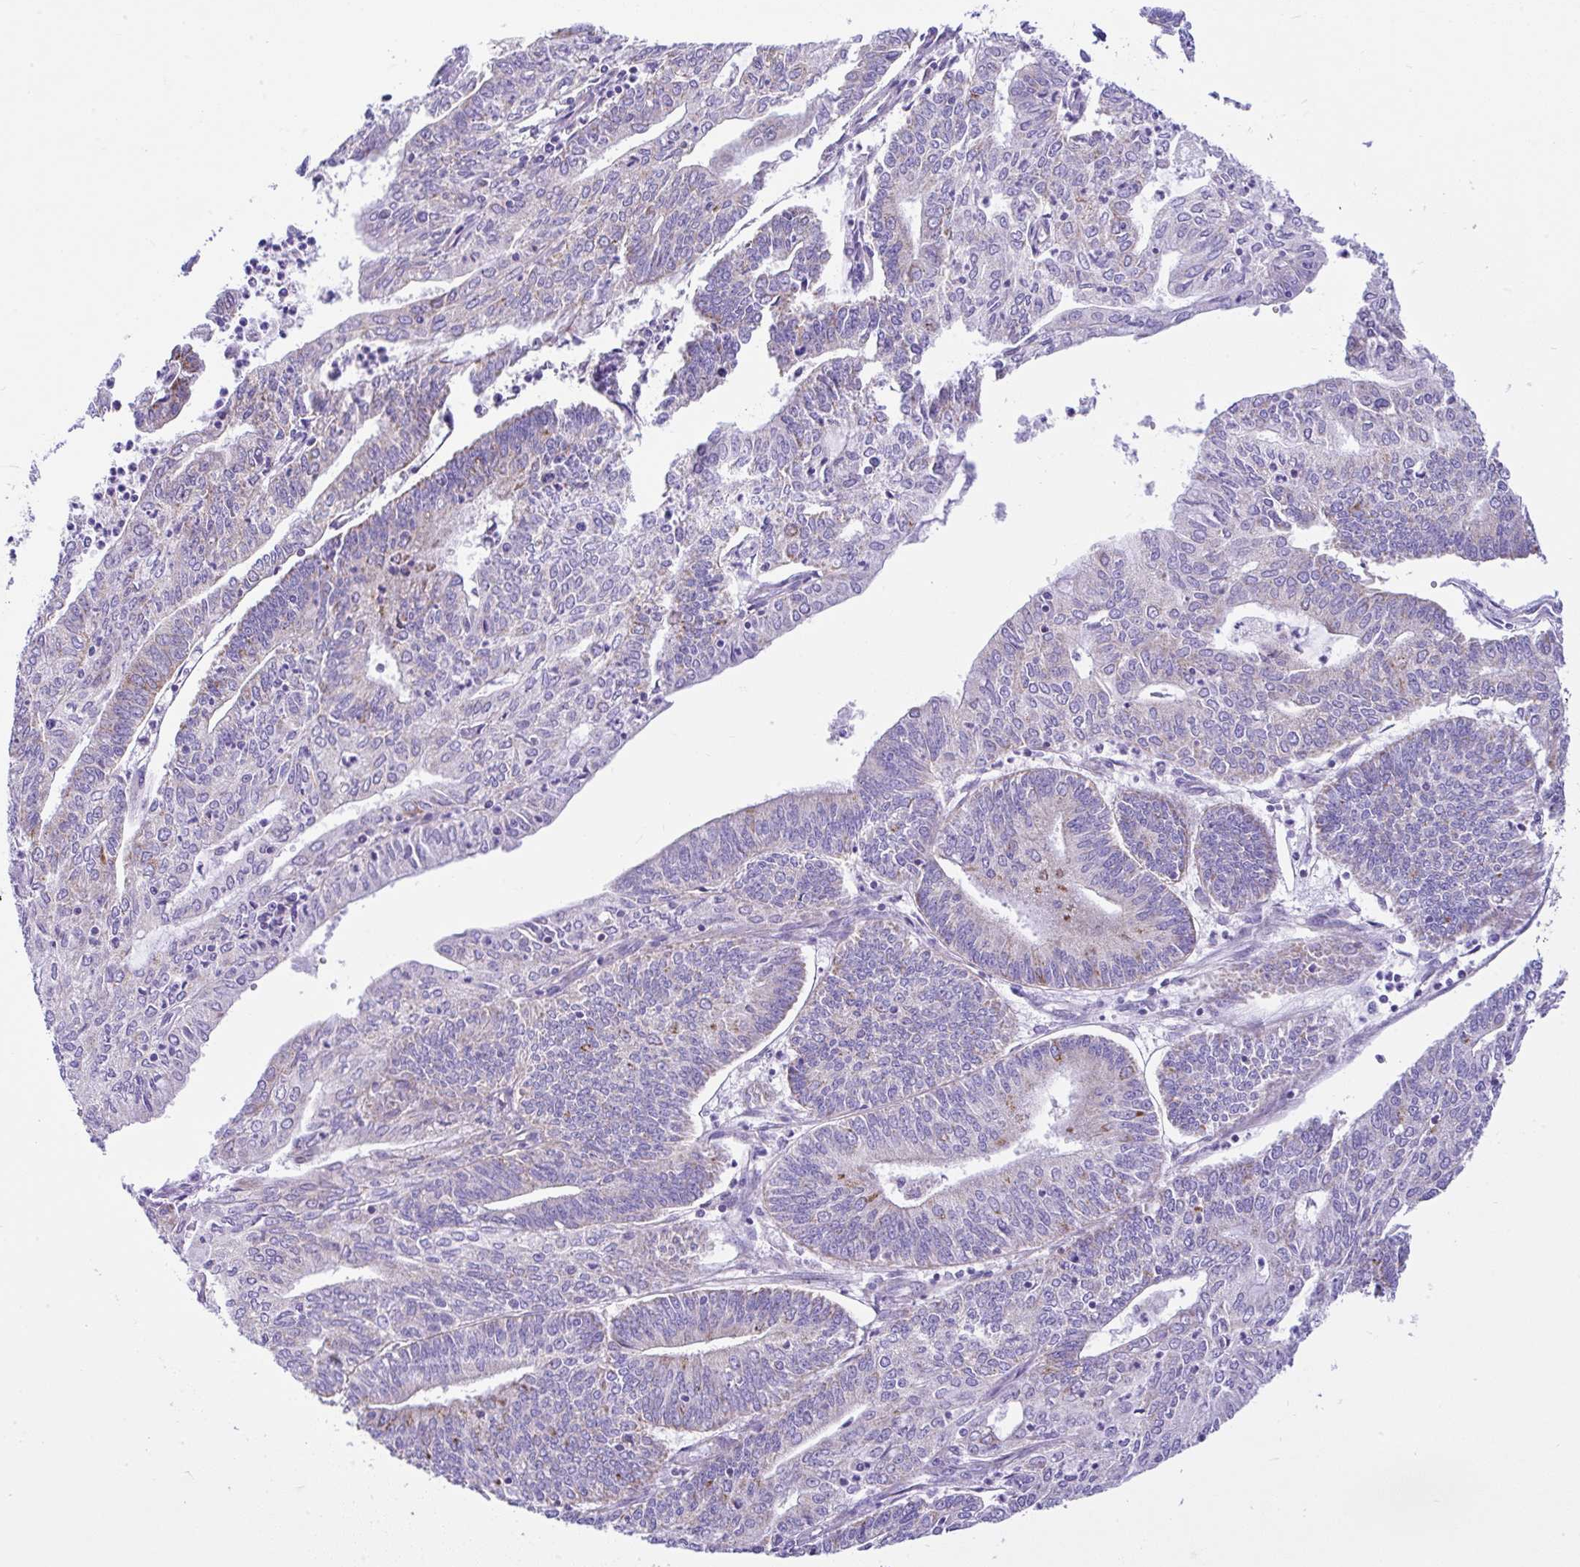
{"staining": {"intensity": "moderate", "quantity": "<25%", "location": "cytoplasmic/membranous"}, "tissue": "endometrial cancer", "cell_type": "Tumor cells", "image_type": "cancer", "snomed": [{"axis": "morphology", "description": "Adenocarcinoma, NOS"}, {"axis": "topography", "description": "Endometrium"}], "caption": "A low amount of moderate cytoplasmic/membranous staining is seen in approximately <25% of tumor cells in endometrial adenocarcinoma tissue. (DAB IHC, brown staining for protein, blue staining for nuclei).", "gene": "SLC13A1", "patient": {"sex": "female", "age": 61}}